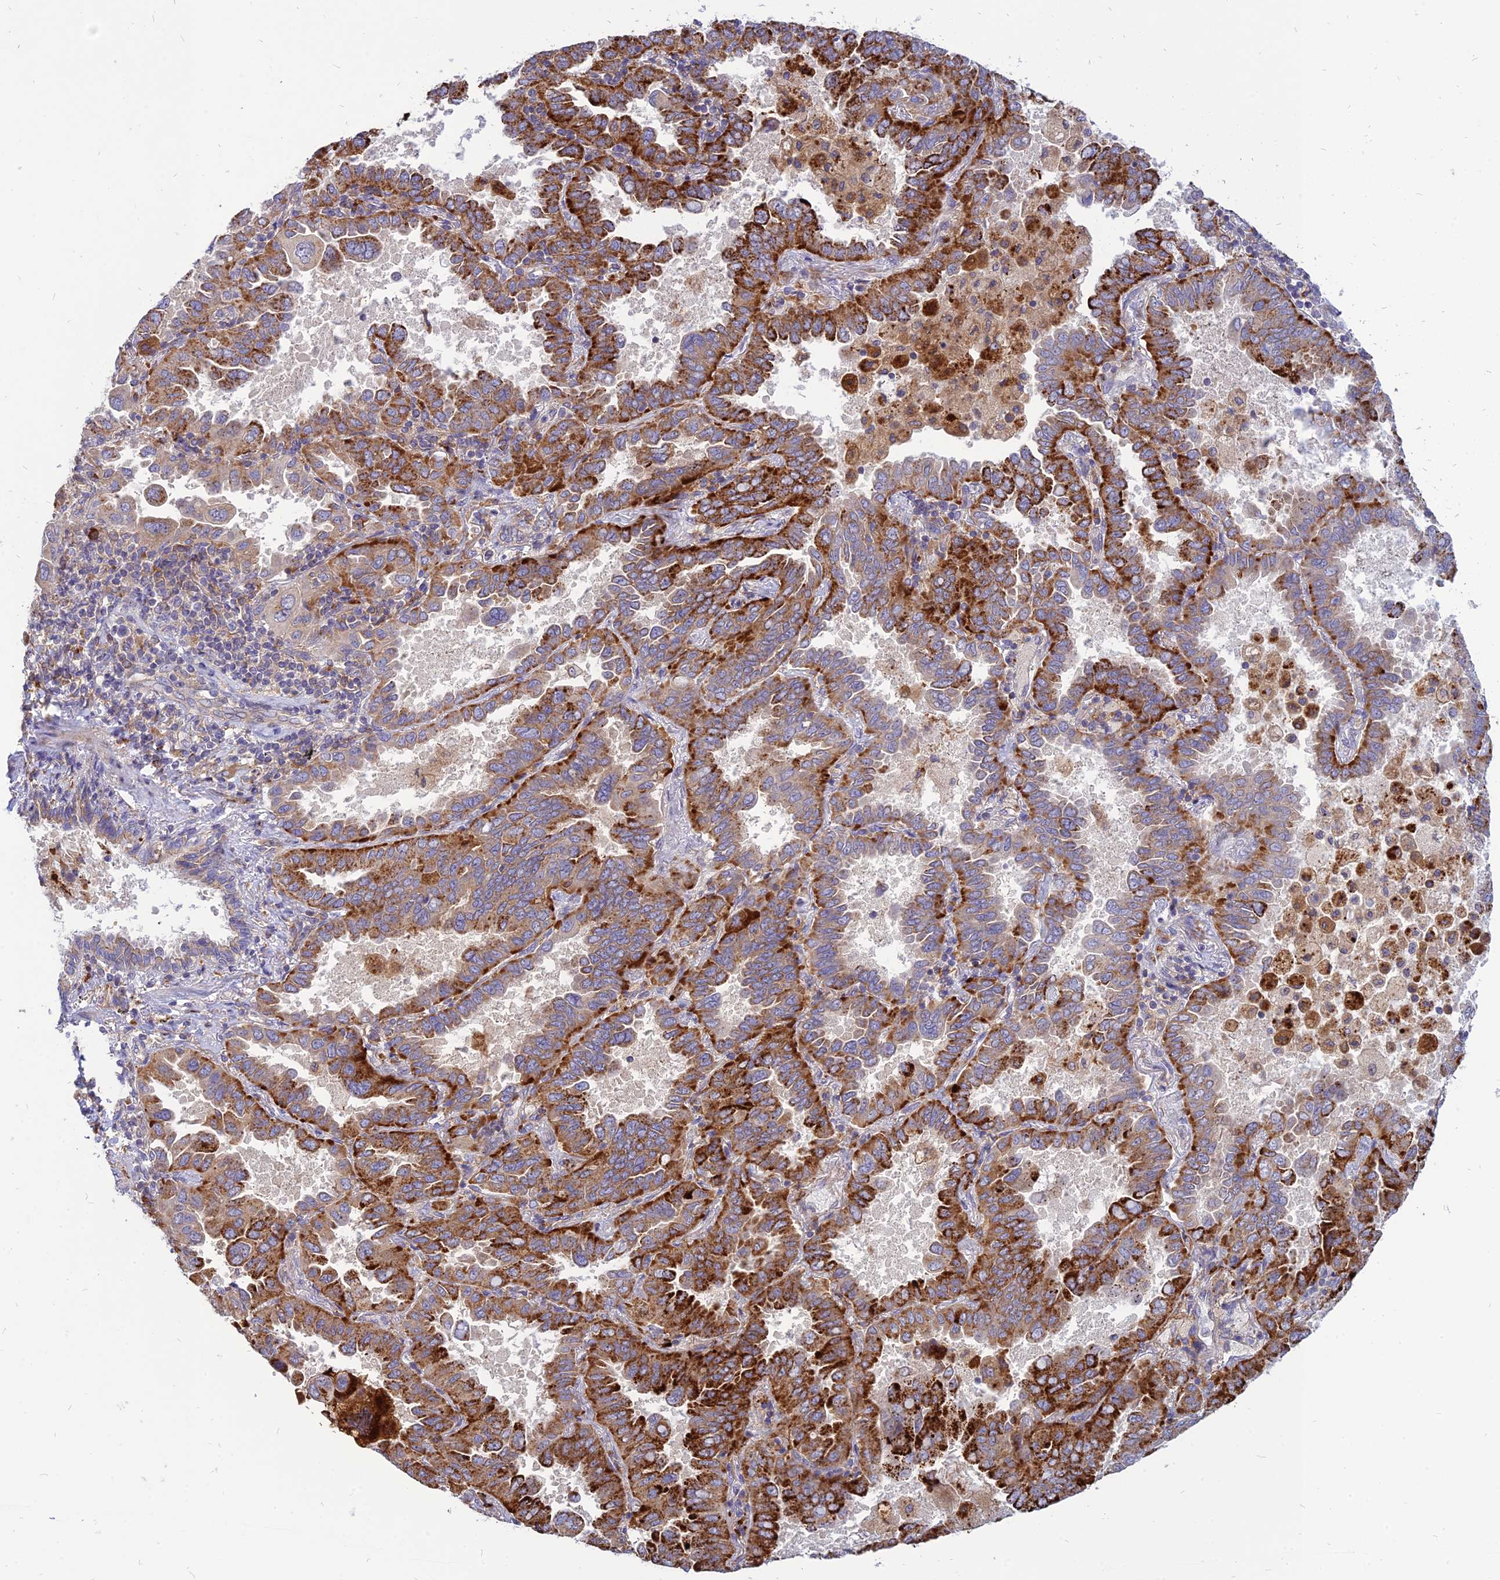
{"staining": {"intensity": "strong", "quantity": ">75%", "location": "cytoplasmic/membranous"}, "tissue": "lung cancer", "cell_type": "Tumor cells", "image_type": "cancer", "snomed": [{"axis": "morphology", "description": "Adenocarcinoma, NOS"}, {"axis": "topography", "description": "Lung"}], "caption": "Immunohistochemical staining of human lung cancer (adenocarcinoma) exhibits high levels of strong cytoplasmic/membranous protein expression in approximately >75% of tumor cells. (DAB (3,3'-diaminobenzidine) IHC with brightfield microscopy, high magnification).", "gene": "PHKA2", "patient": {"sex": "male", "age": 64}}